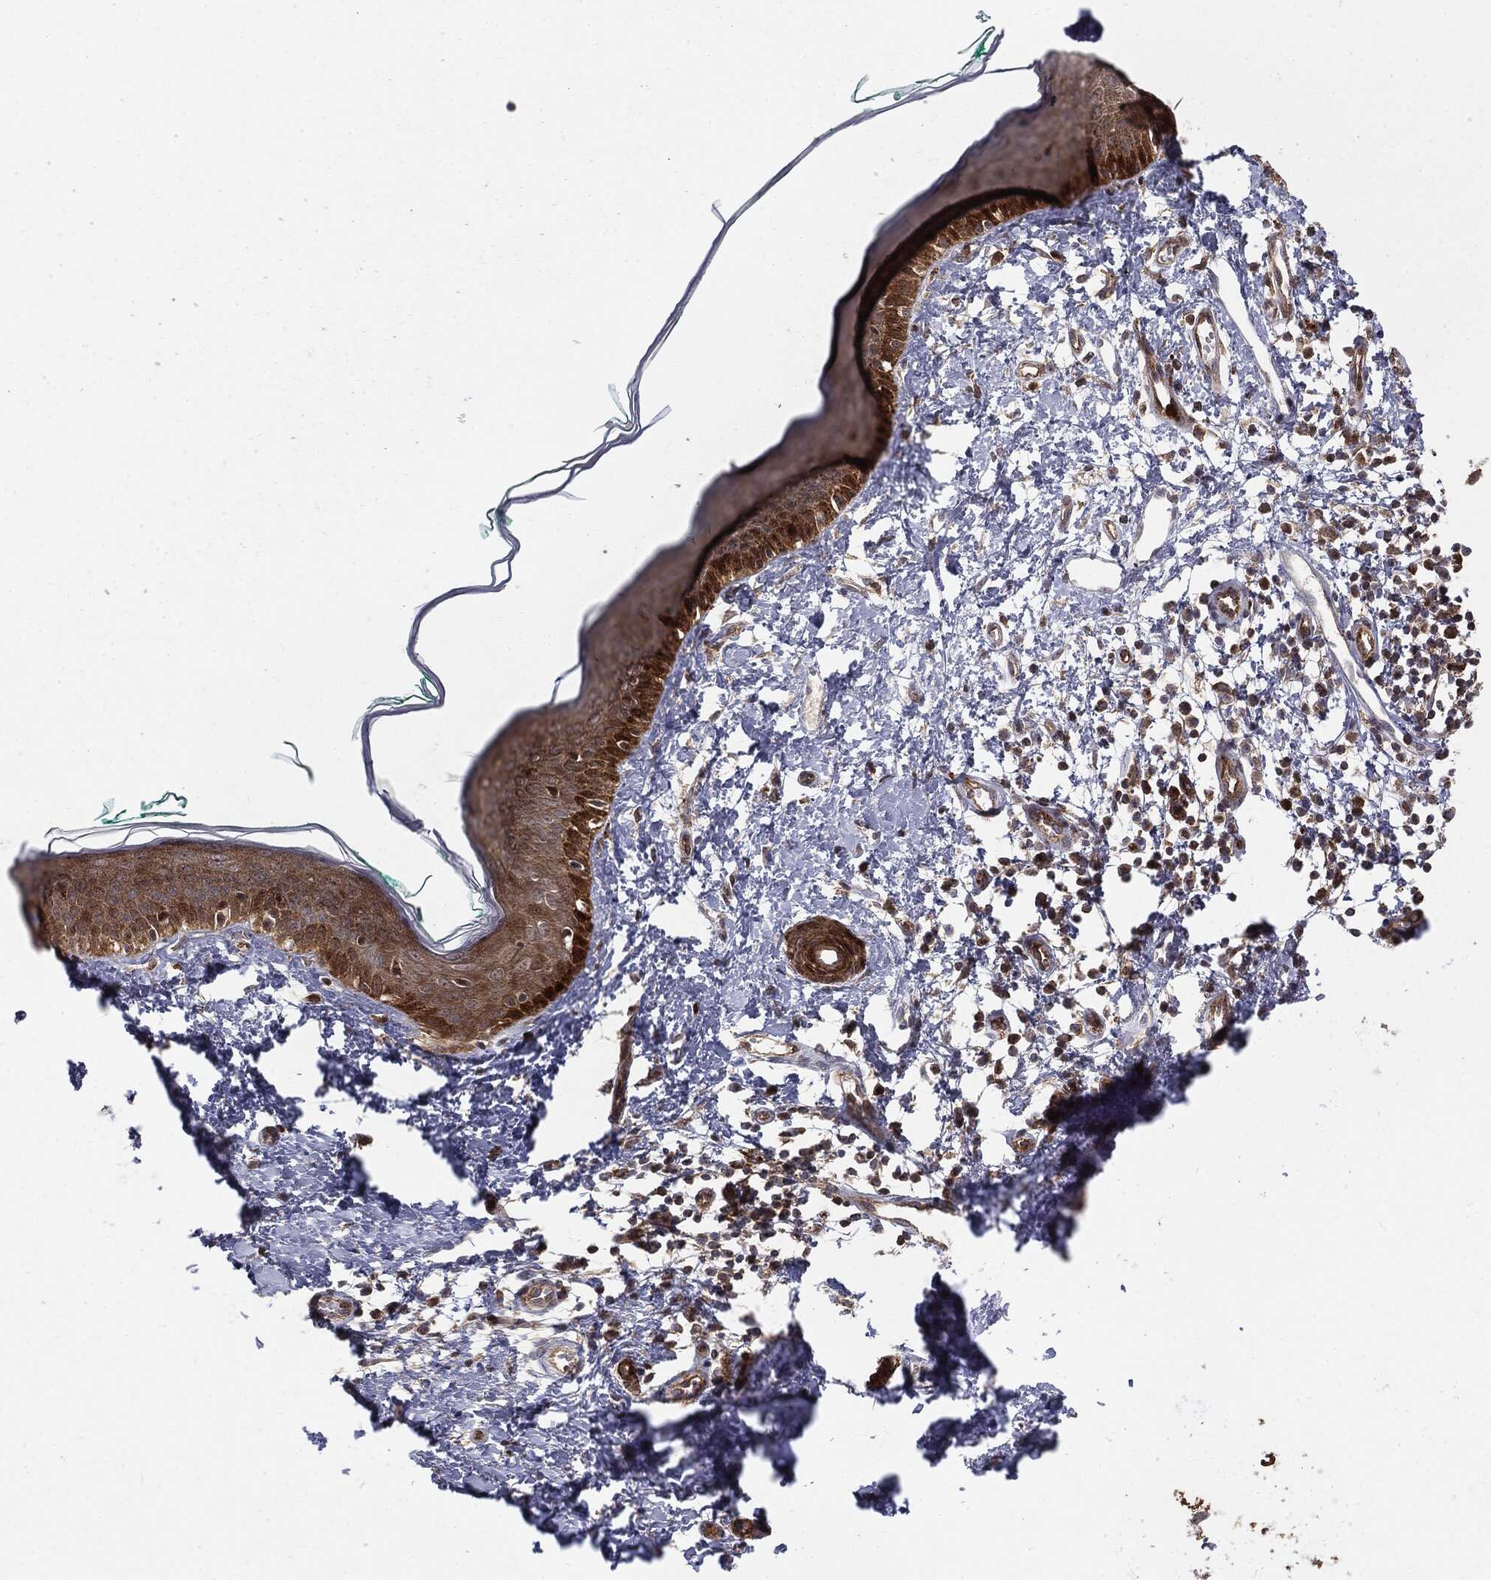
{"staining": {"intensity": "negative", "quantity": "none", "location": "none"}, "tissue": "skin", "cell_type": "Fibroblasts", "image_type": "normal", "snomed": [{"axis": "morphology", "description": "Normal tissue, NOS"}, {"axis": "morphology", "description": "Basal cell carcinoma"}, {"axis": "topography", "description": "Skin"}], "caption": "Skin stained for a protein using IHC demonstrates no expression fibroblasts.", "gene": "PTEN", "patient": {"sex": "male", "age": 33}}